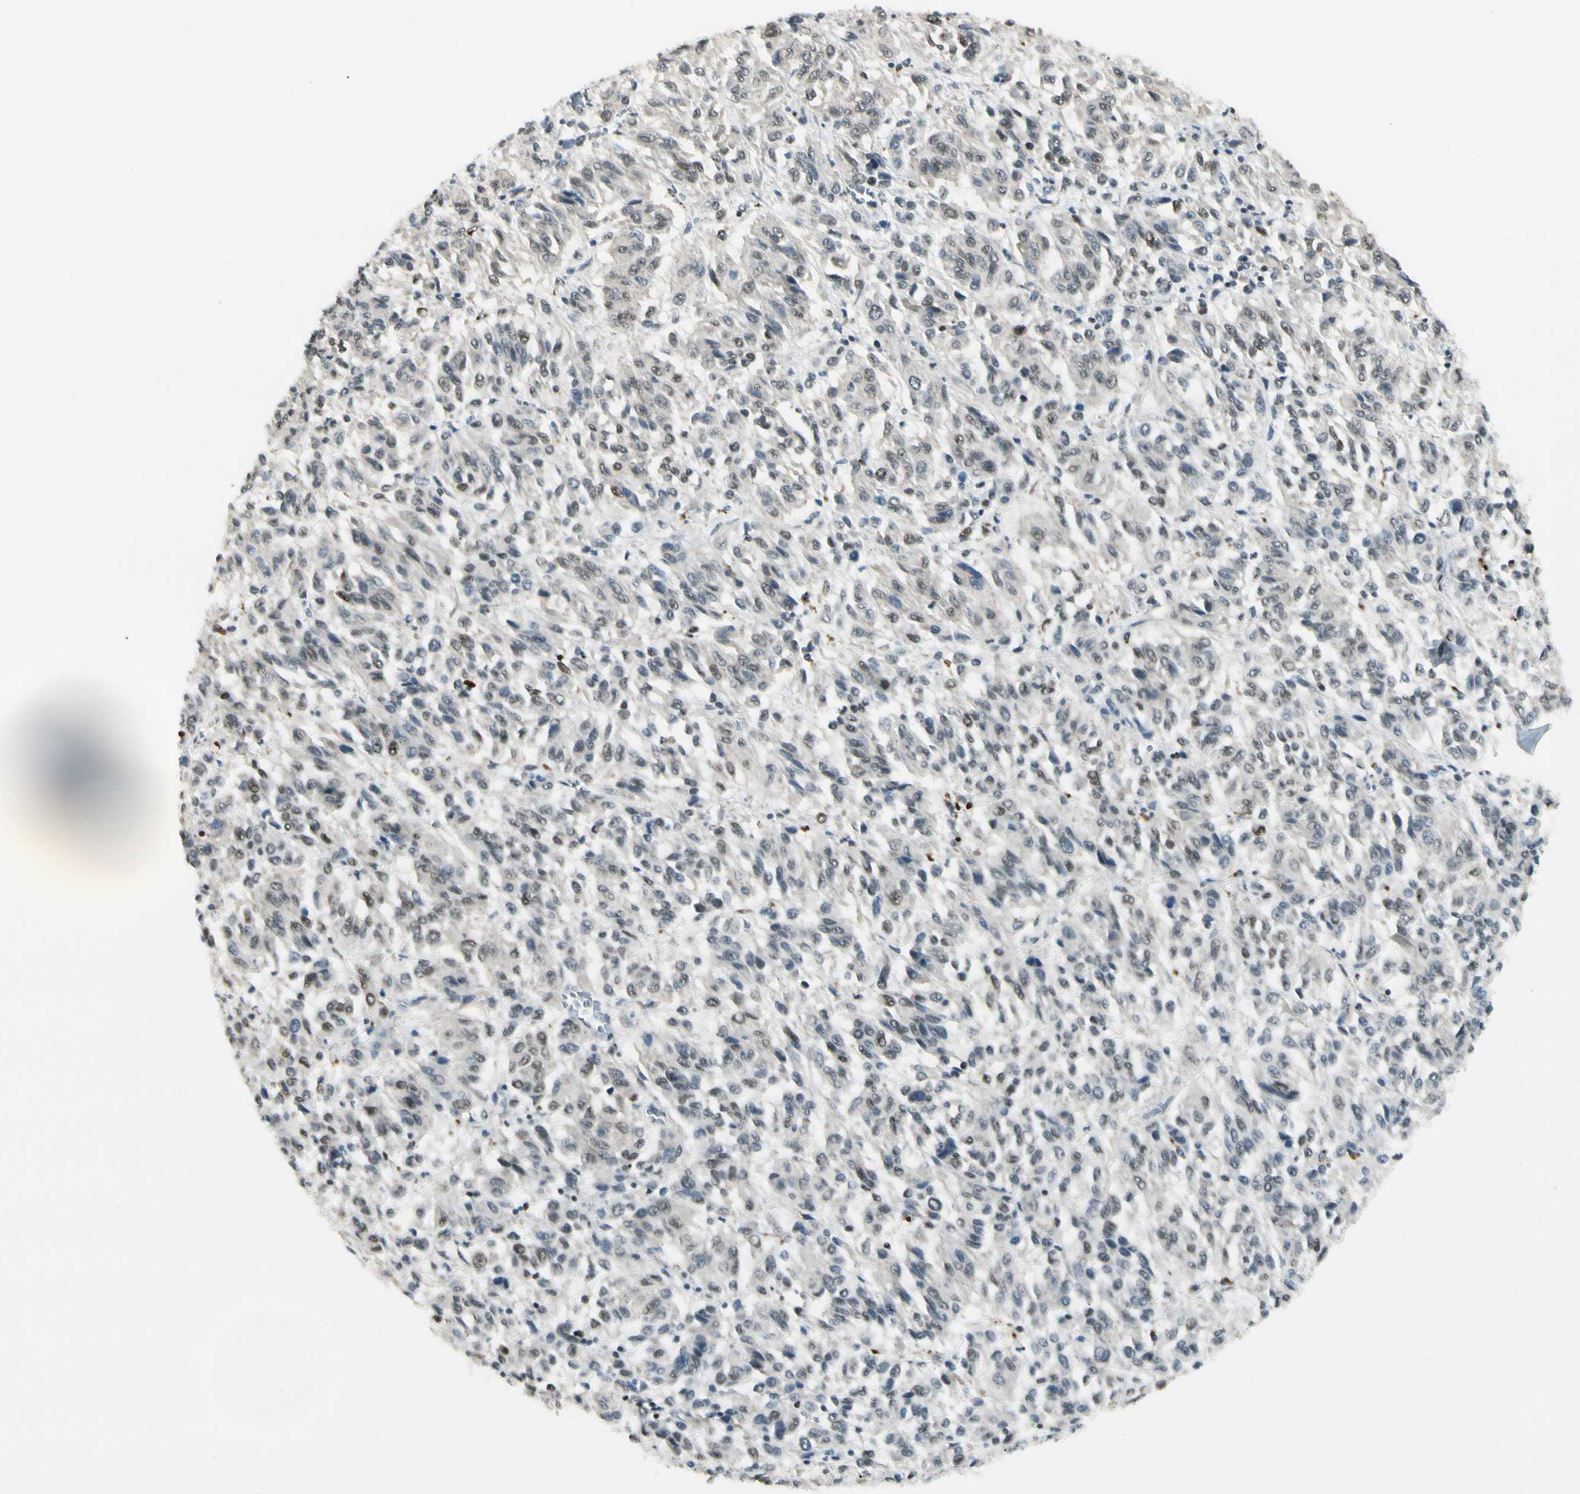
{"staining": {"intensity": "moderate", "quantity": "25%-75%", "location": "nuclear"}, "tissue": "melanoma", "cell_type": "Tumor cells", "image_type": "cancer", "snomed": [{"axis": "morphology", "description": "Malignant melanoma, Metastatic site"}, {"axis": "topography", "description": "Lung"}], "caption": "Protein staining of melanoma tissue displays moderate nuclear expression in about 25%-75% of tumor cells. (DAB (3,3'-diaminobenzidine) IHC, brown staining for protein, blue staining for nuclei).", "gene": "ATXN1", "patient": {"sex": "male", "age": 64}}